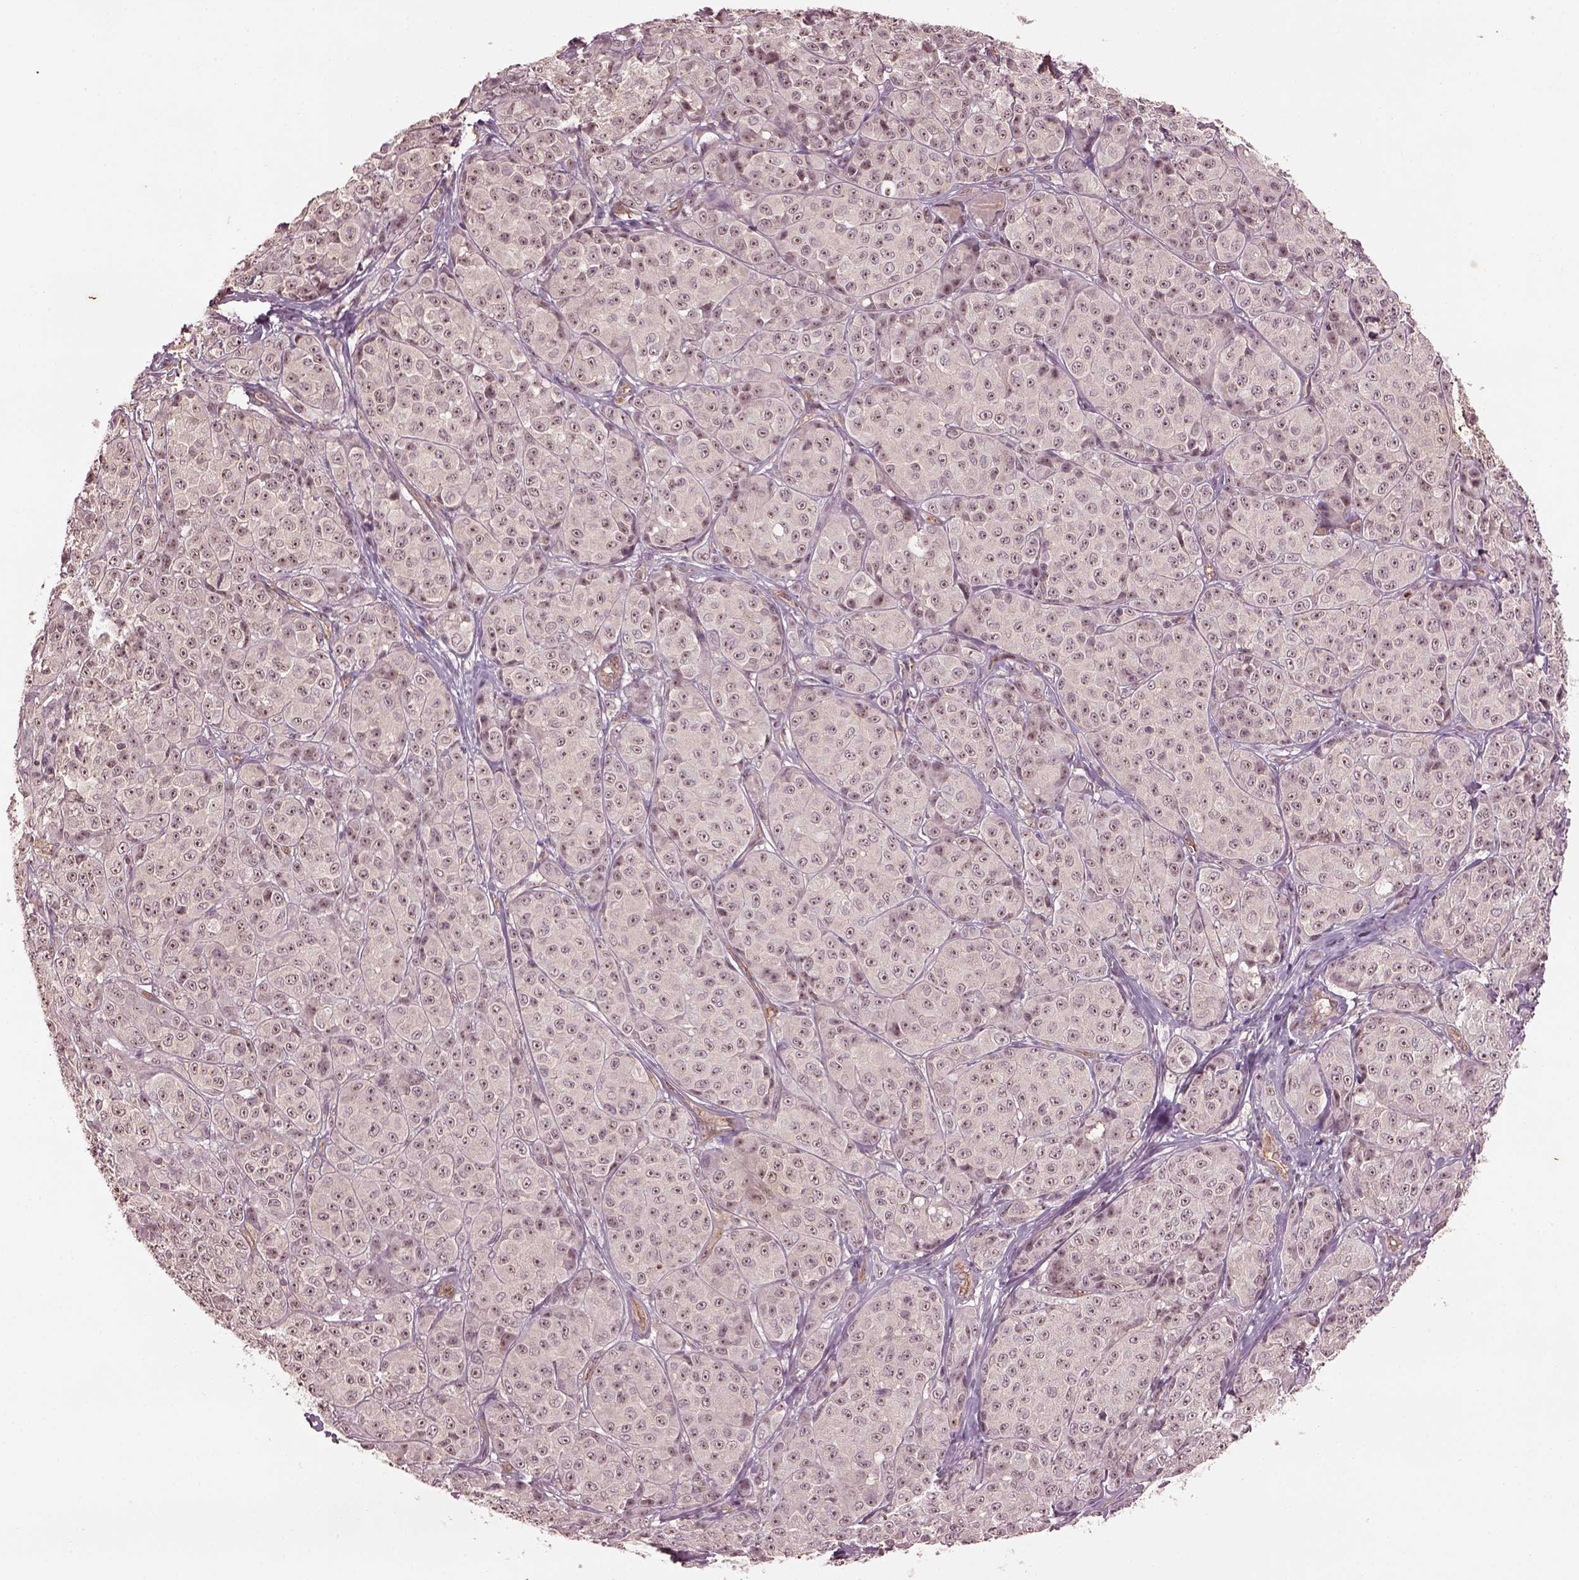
{"staining": {"intensity": "moderate", "quantity": "25%-75%", "location": "nuclear"}, "tissue": "melanoma", "cell_type": "Tumor cells", "image_type": "cancer", "snomed": [{"axis": "morphology", "description": "Malignant melanoma, NOS"}, {"axis": "topography", "description": "Skin"}], "caption": "IHC (DAB (3,3'-diaminobenzidine)) staining of human melanoma demonstrates moderate nuclear protein positivity in approximately 25%-75% of tumor cells.", "gene": "GNRH1", "patient": {"sex": "male", "age": 89}}